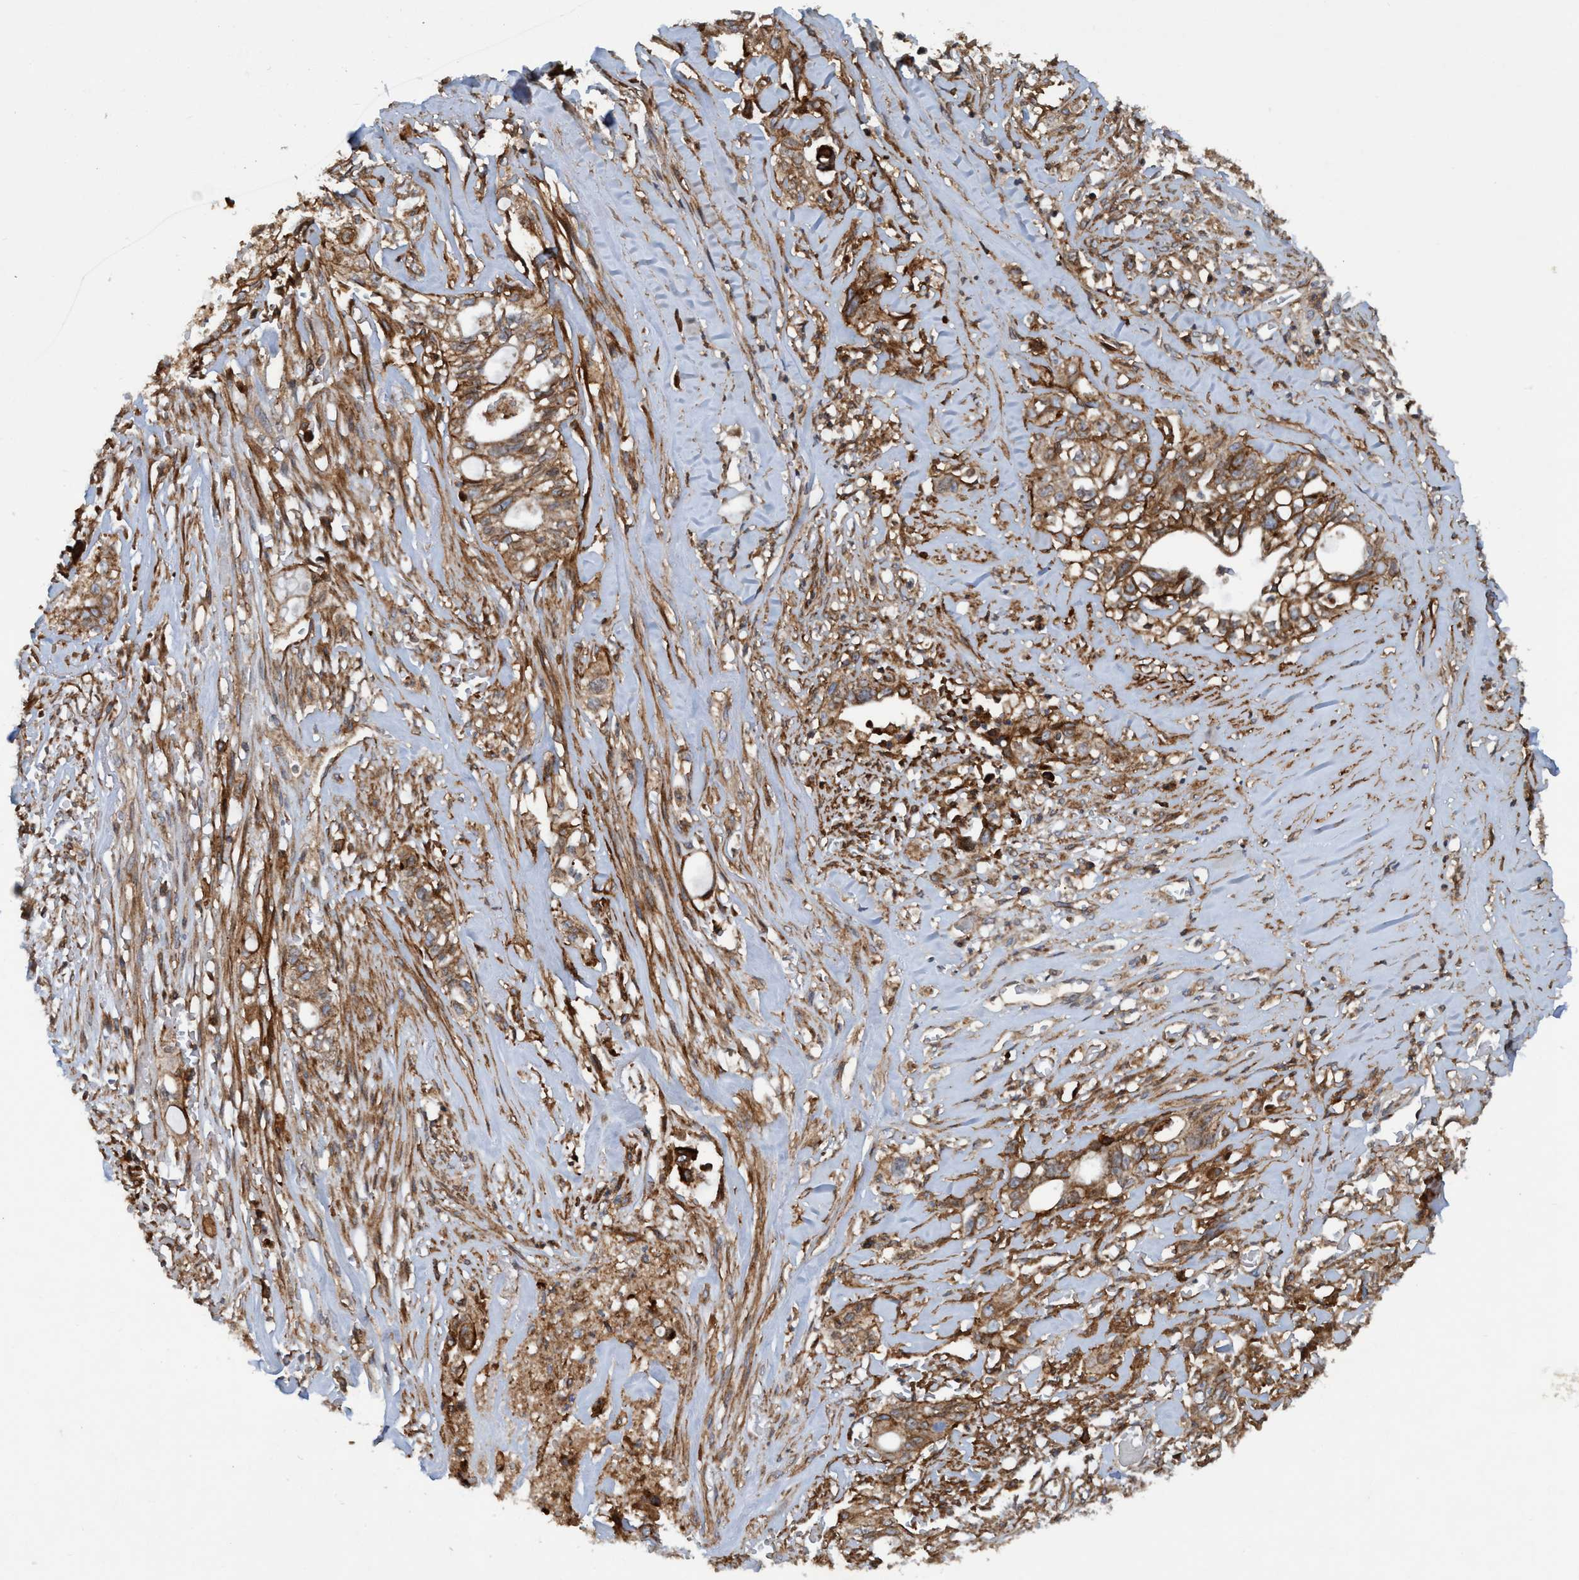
{"staining": {"intensity": "moderate", "quantity": ">75%", "location": "cytoplasmic/membranous"}, "tissue": "liver cancer", "cell_type": "Tumor cells", "image_type": "cancer", "snomed": [{"axis": "morphology", "description": "Cholangiocarcinoma"}, {"axis": "topography", "description": "Liver"}], "caption": "Human cholangiocarcinoma (liver) stained with a protein marker shows moderate staining in tumor cells.", "gene": "SLC16A3", "patient": {"sex": "female", "age": 70}}